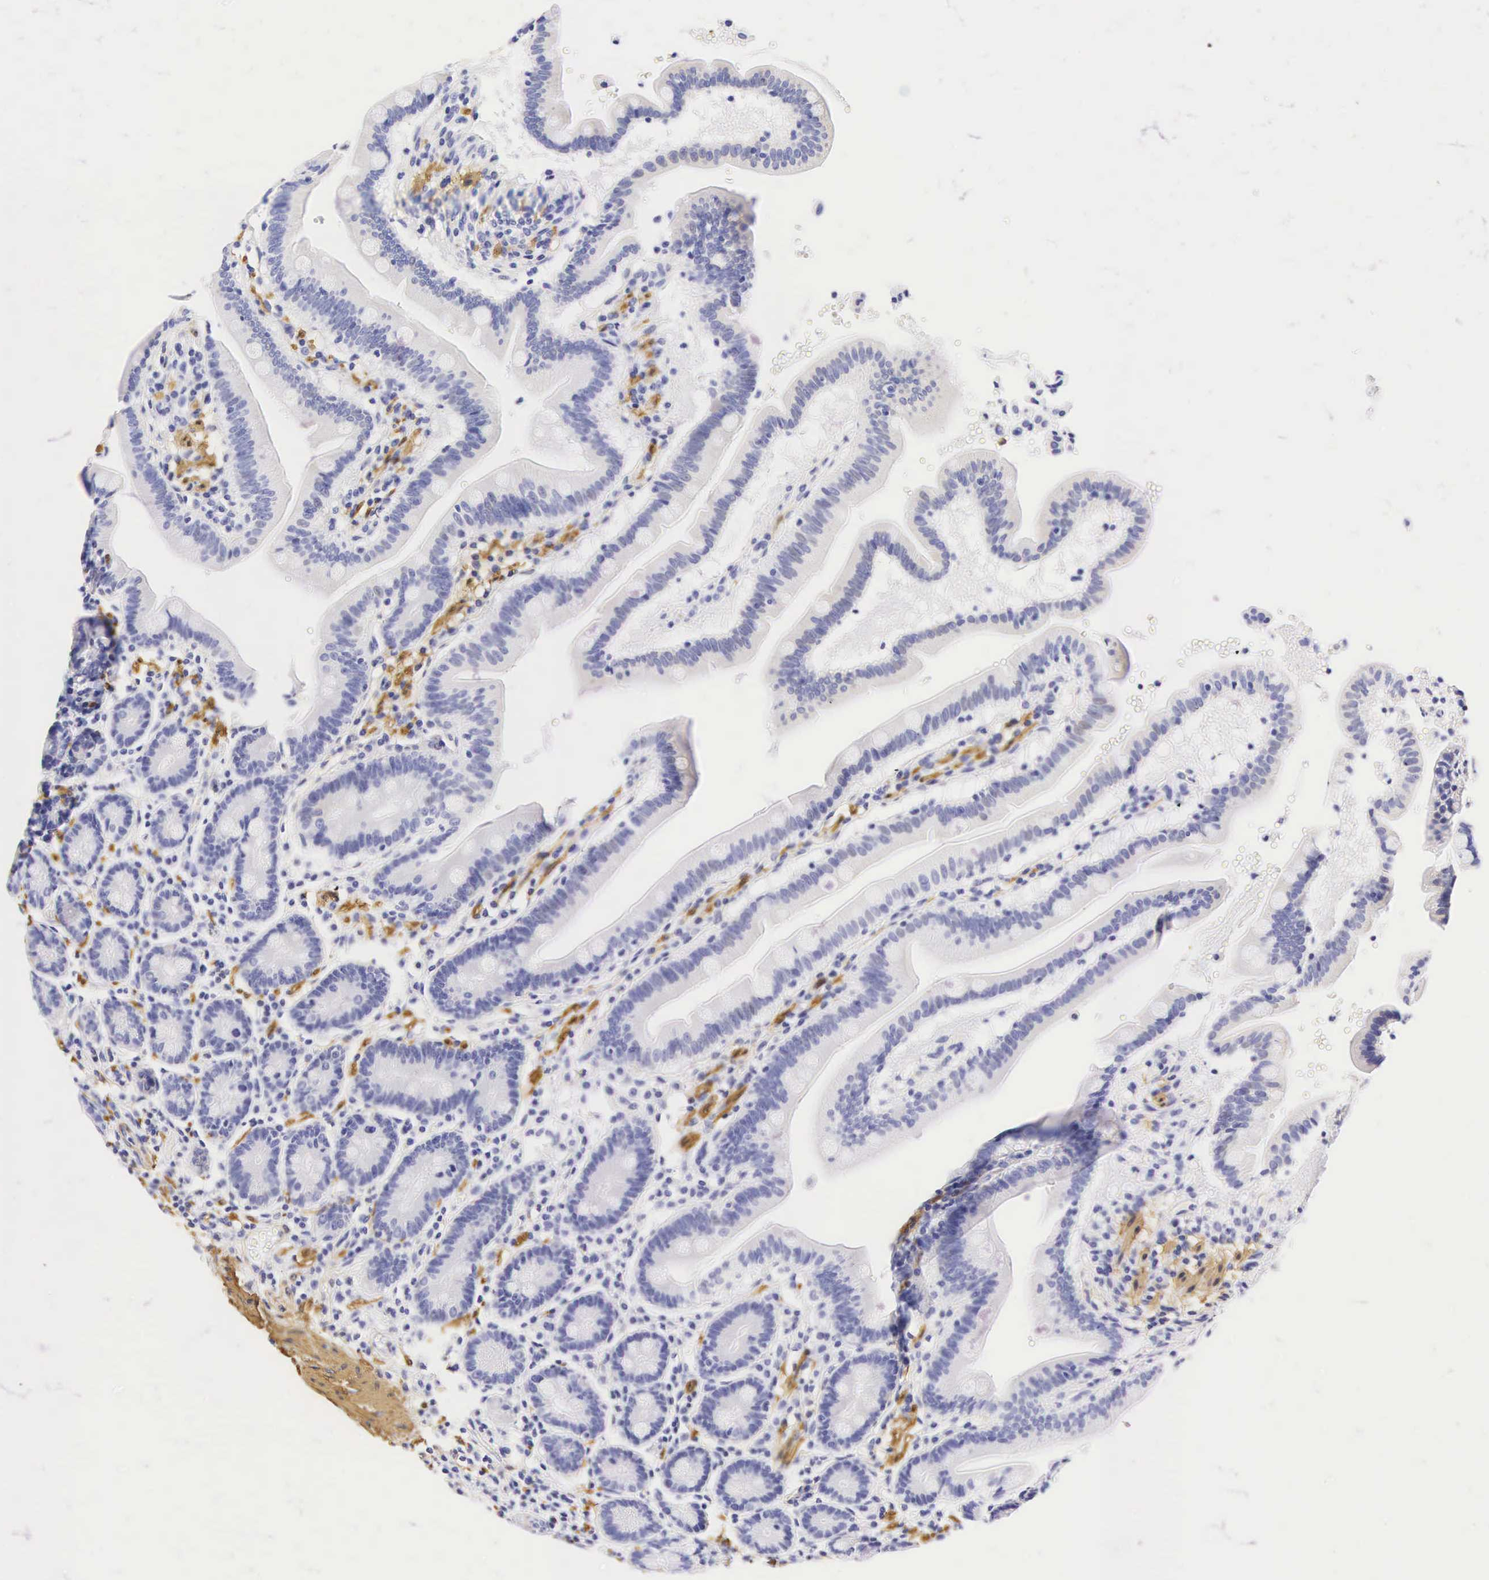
{"staining": {"intensity": "negative", "quantity": "none", "location": "none"}, "tissue": "duodenum", "cell_type": "Glandular cells", "image_type": "normal", "snomed": [{"axis": "morphology", "description": "Normal tissue, NOS"}, {"axis": "topography", "description": "Duodenum"}], "caption": "Immunohistochemistry micrograph of benign duodenum: human duodenum stained with DAB displays no significant protein staining in glandular cells.", "gene": "CNN1", "patient": {"sex": "female", "age": 77}}